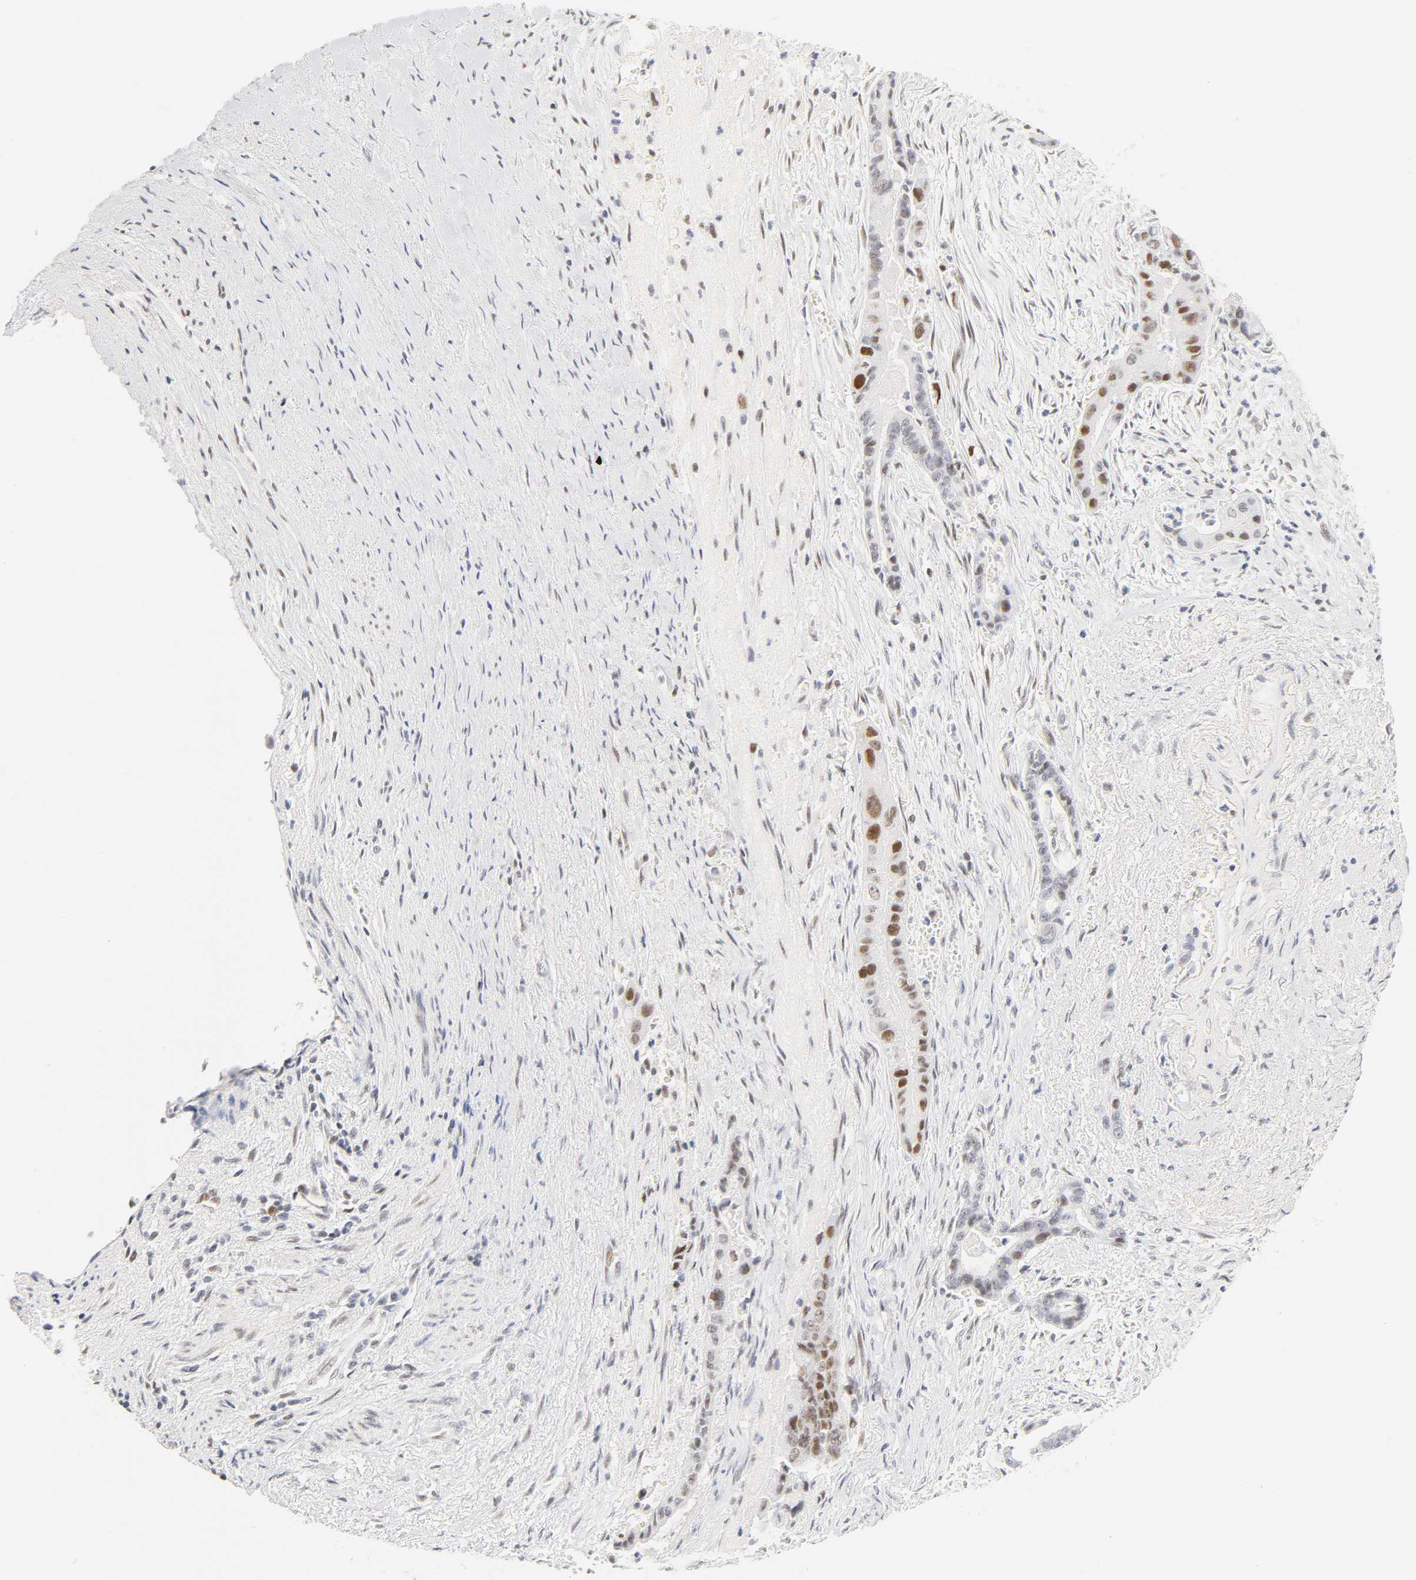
{"staining": {"intensity": "moderate", "quantity": "<25%", "location": "nuclear"}, "tissue": "liver cancer", "cell_type": "Tumor cells", "image_type": "cancer", "snomed": [{"axis": "morphology", "description": "Cholangiocarcinoma"}, {"axis": "topography", "description": "Liver"}], "caption": "Immunohistochemistry (IHC) of human liver cancer (cholangiocarcinoma) demonstrates low levels of moderate nuclear staining in approximately <25% of tumor cells.", "gene": "MNAT1", "patient": {"sex": "female", "age": 55}}